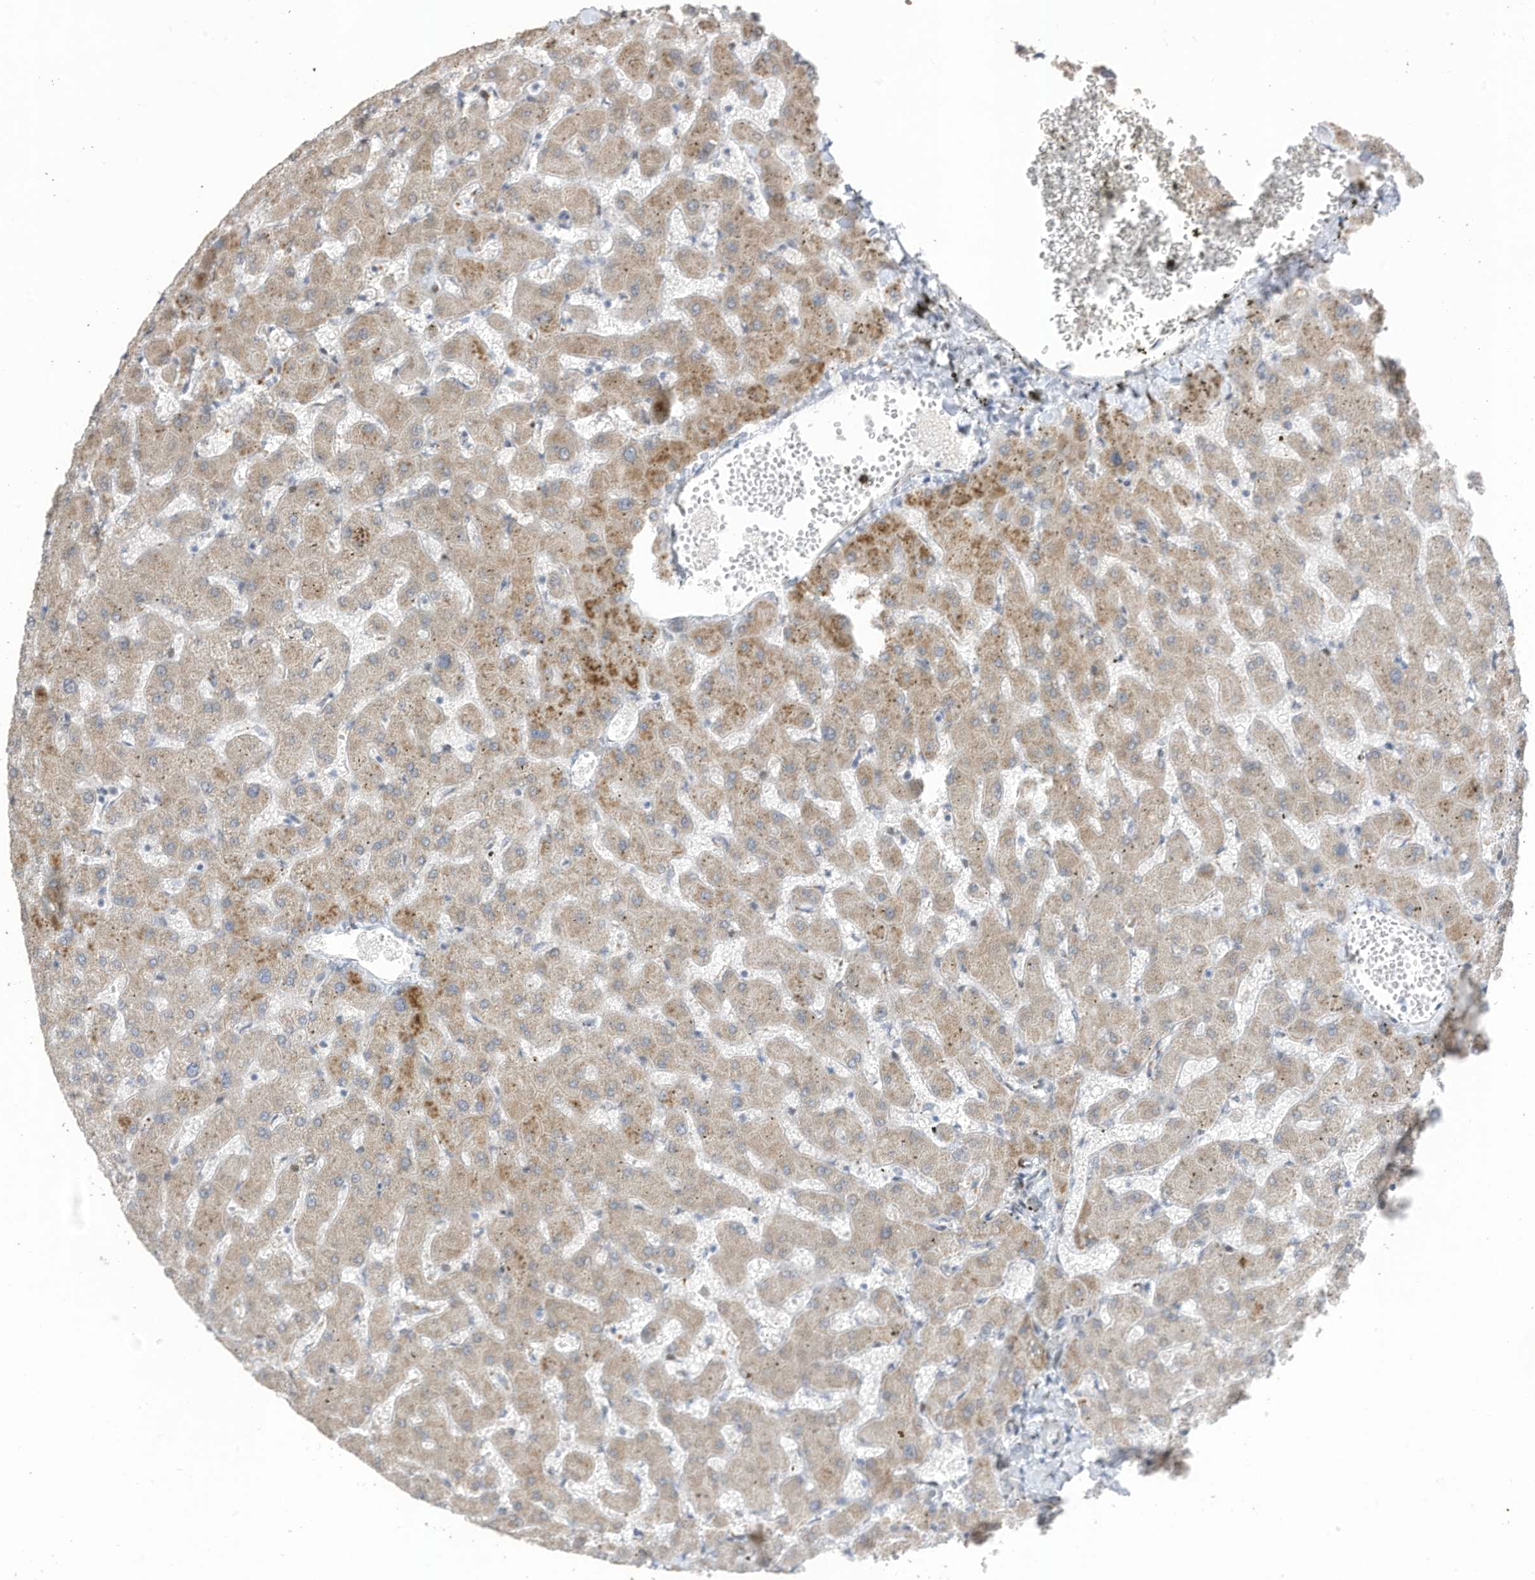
{"staining": {"intensity": "negative", "quantity": "none", "location": "none"}, "tissue": "liver", "cell_type": "Cholangiocytes", "image_type": "normal", "snomed": [{"axis": "morphology", "description": "Normal tissue, NOS"}, {"axis": "topography", "description": "Liver"}], "caption": "Immunohistochemistry (IHC) image of normal liver: human liver stained with DAB (3,3'-diaminobenzidine) displays no significant protein staining in cholangiocytes.", "gene": "RABL3", "patient": {"sex": "female", "age": 63}}